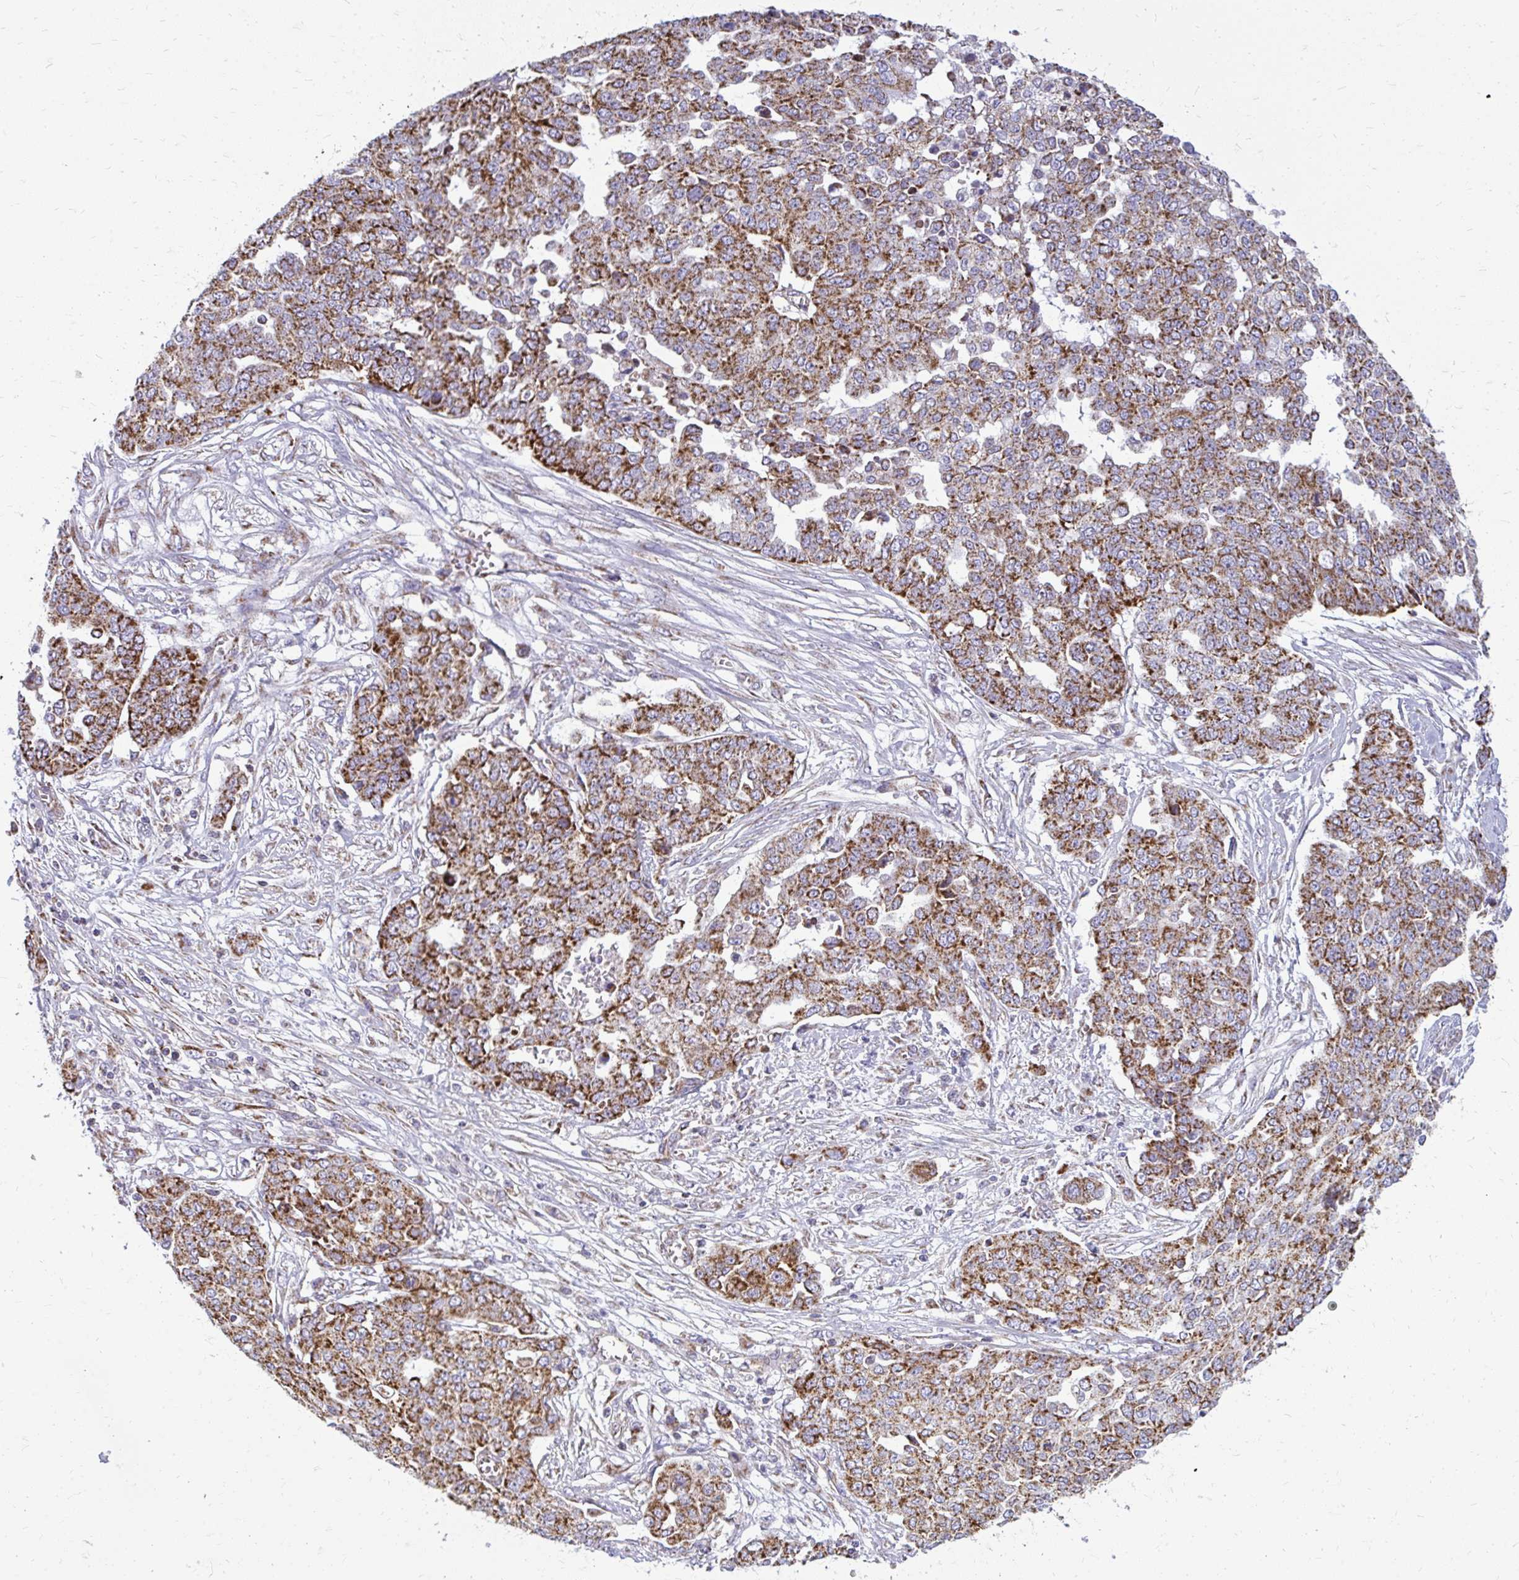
{"staining": {"intensity": "strong", "quantity": ">75%", "location": "cytoplasmic/membranous"}, "tissue": "ovarian cancer", "cell_type": "Tumor cells", "image_type": "cancer", "snomed": [{"axis": "morphology", "description": "Cystadenocarcinoma, serous, NOS"}, {"axis": "topography", "description": "Soft tissue"}, {"axis": "topography", "description": "Ovary"}], "caption": "DAB immunohistochemical staining of ovarian cancer shows strong cytoplasmic/membranous protein expression in approximately >75% of tumor cells. (brown staining indicates protein expression, while blue staining denotes nuclei).", "gene": "IFIT1", "patient": {"sex": "female", "age": 57}}